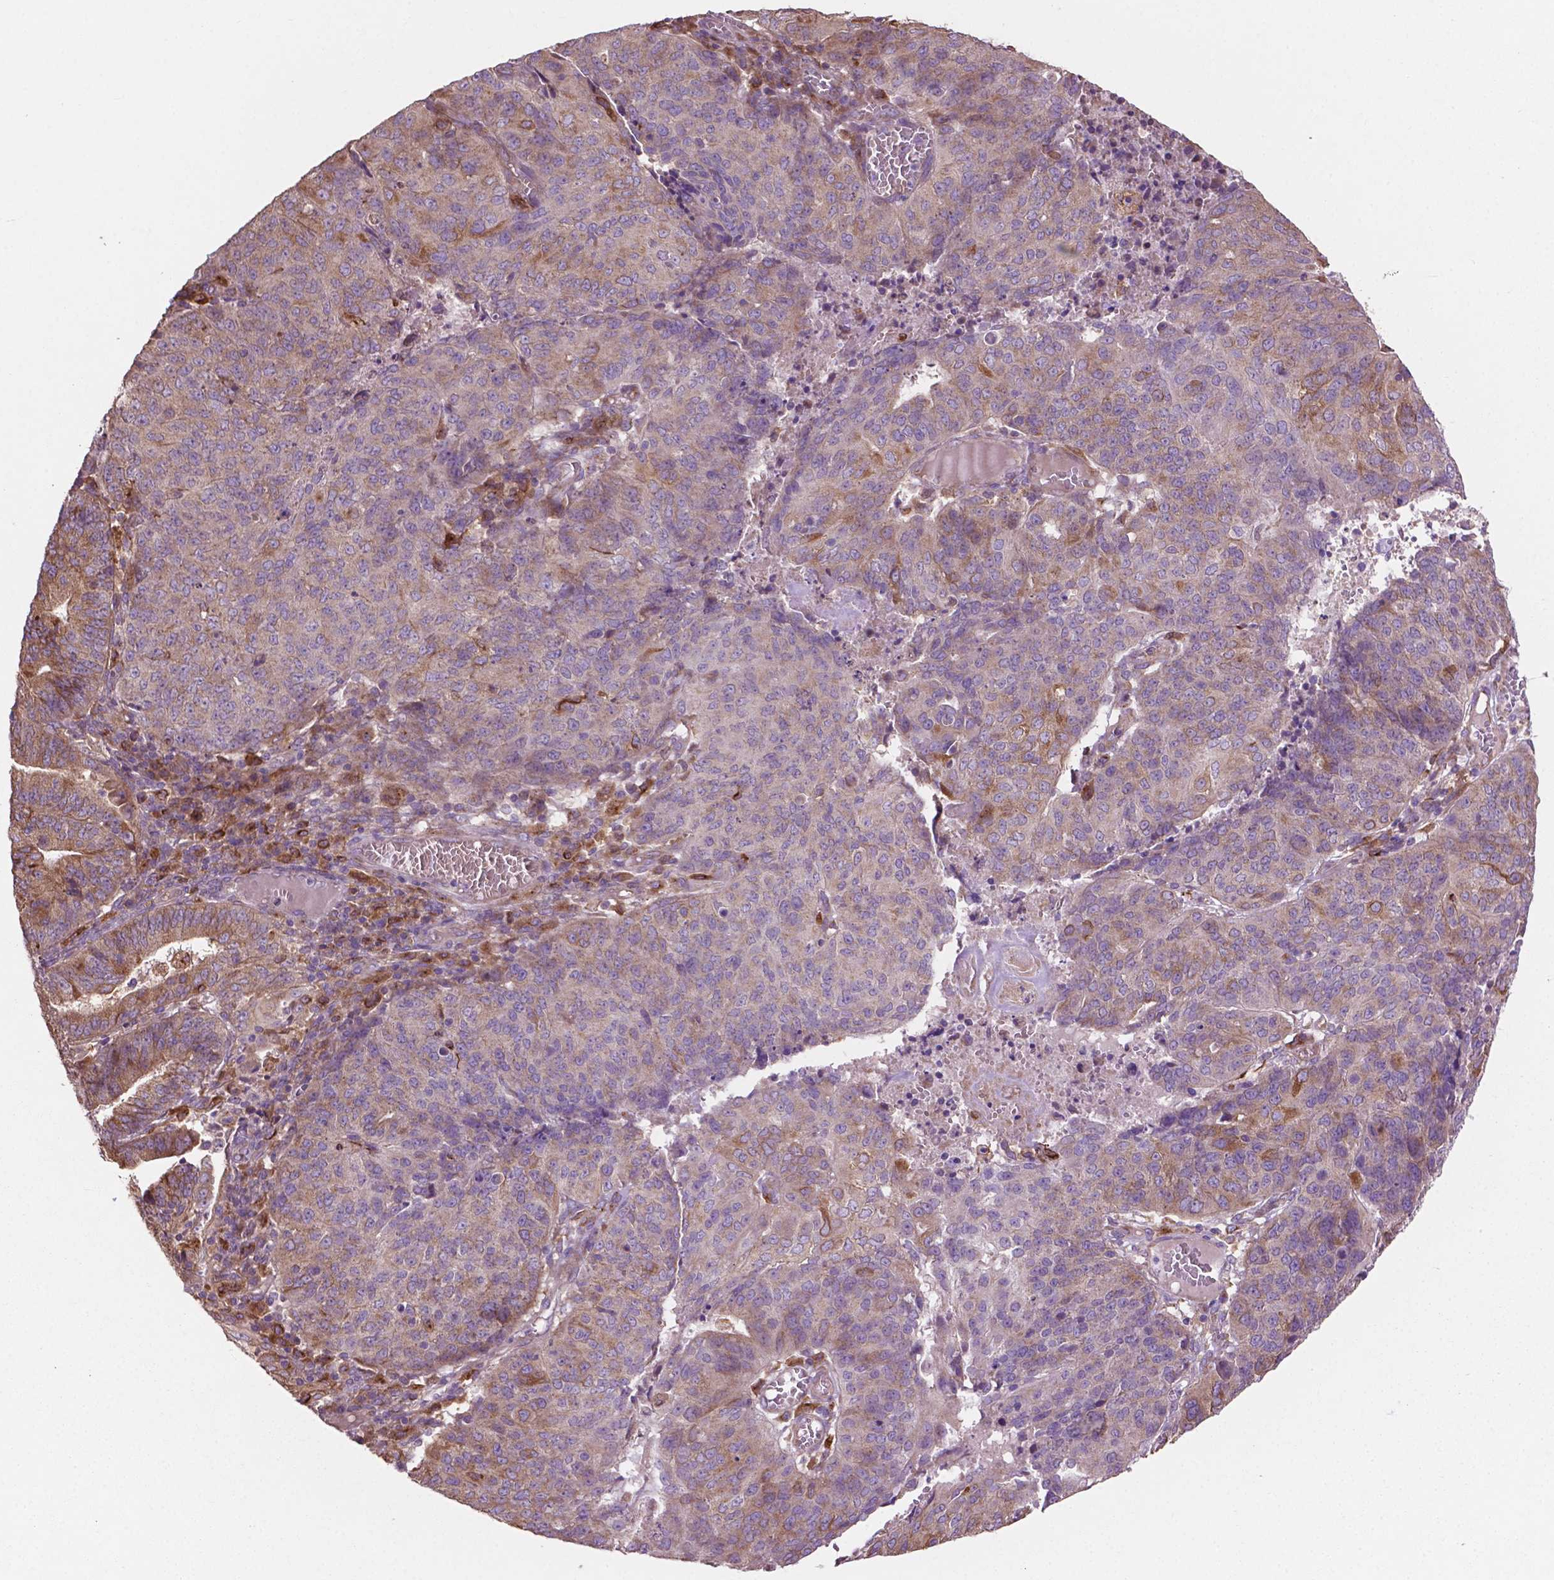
{"staining": {"intensity": "moderate", "quantity": "<25%", "location": "cytoplasmic/membranous"}, "tissue": "endometrial cancer", "cell_type": "Tumor cells", "image_type": "cancer", "snomed": [{"axis": "morphology", "description": "Adenocarcinoma, NOS"}, {"axis": "topography", "description": "Endometrium"}], "caption": "IHC histopathology image of human endometrial adenocarcinoma stained for a protein (brown), which exhibits low levels of moderate cytoplasmic/membranous staining in approximately <25% of tumor cells.", "gene": "MBTPS1", "patient": {"sex": "female", "age": 82}}